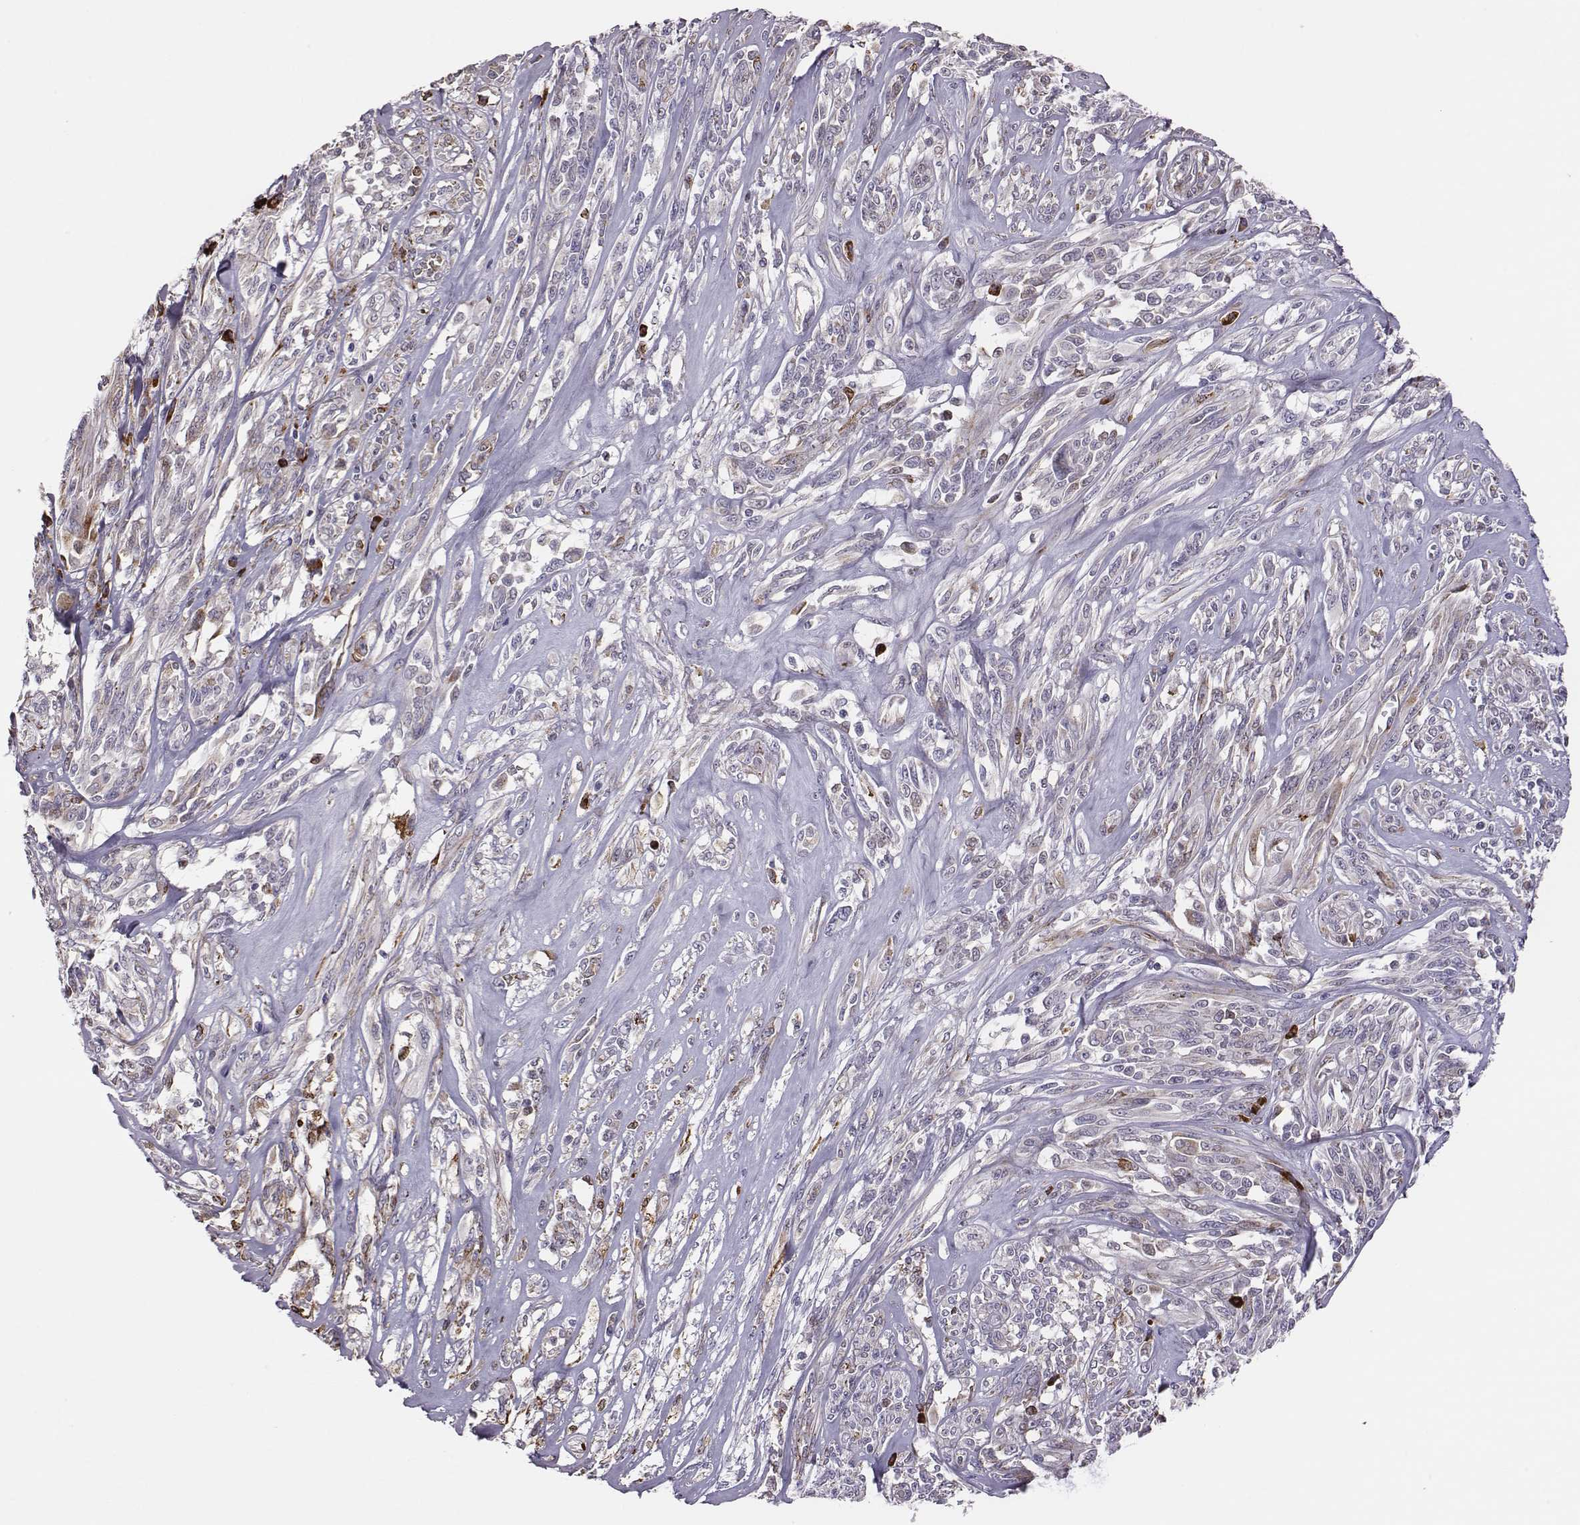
{"staining": {"intensity": "negative", "quantity": "none", "location": "none"}, "tissue": "melanoma", "cell_type": "Tumor cells", "image_type": "cancer", "snomed": [{"axis": "morphology", "description": "Malignant melanoma, NOS"}, {"axis": "topography", "description": "Skin"}], "caption": "Tumor cells are negative for brown protein staining in malignant melanoma.", "gene": "SELENOI", "patient": {"sex": "female", "age": 91}}